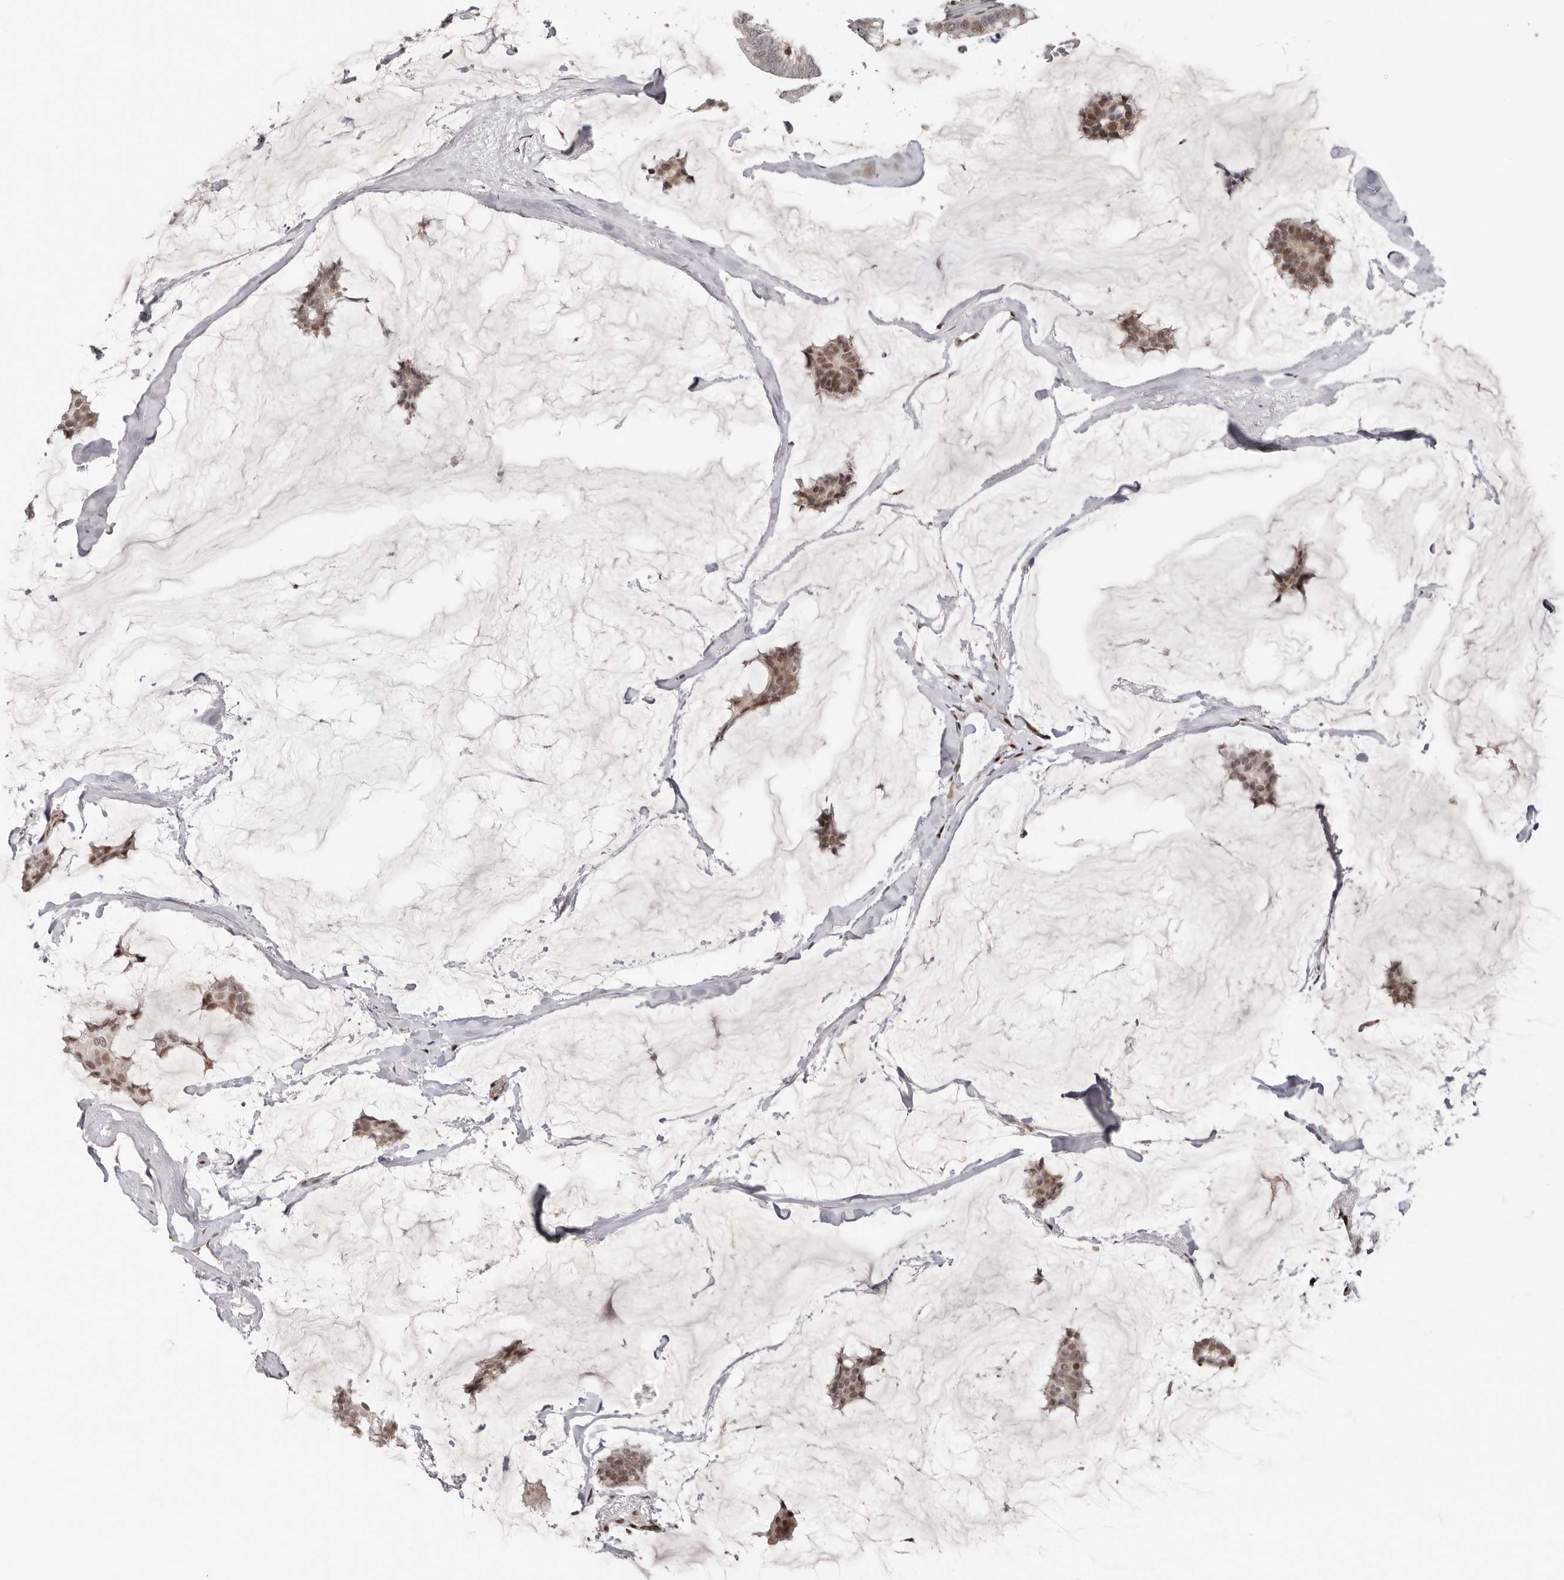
{"staining": {"intensity": "moderate", "quantity": ">75%", "location": "nuclear"}, "tissue": "breast cancer", "cell_type": "Tumor cells", "image_type": "cancer", "snomed": [{"axis": "morphology", "description": "Duct carcinoma"}, {"axis": "topography", "description": "Breast"}], "caption": "Intraductal carcinoma (breast) stained with DAB immunohistochemistry demonstrates medium levels of moderate nuclear positivity in about >75% of tumor cells. The protein of interest is stained brown, and the nuclei are stained in blue (DAB (3,3'-diaminobenzidine) IHC with brightfield microscopy, high magnification).", "gene": "SMAD7", "patient": {"sex": "female", "age": 93}}